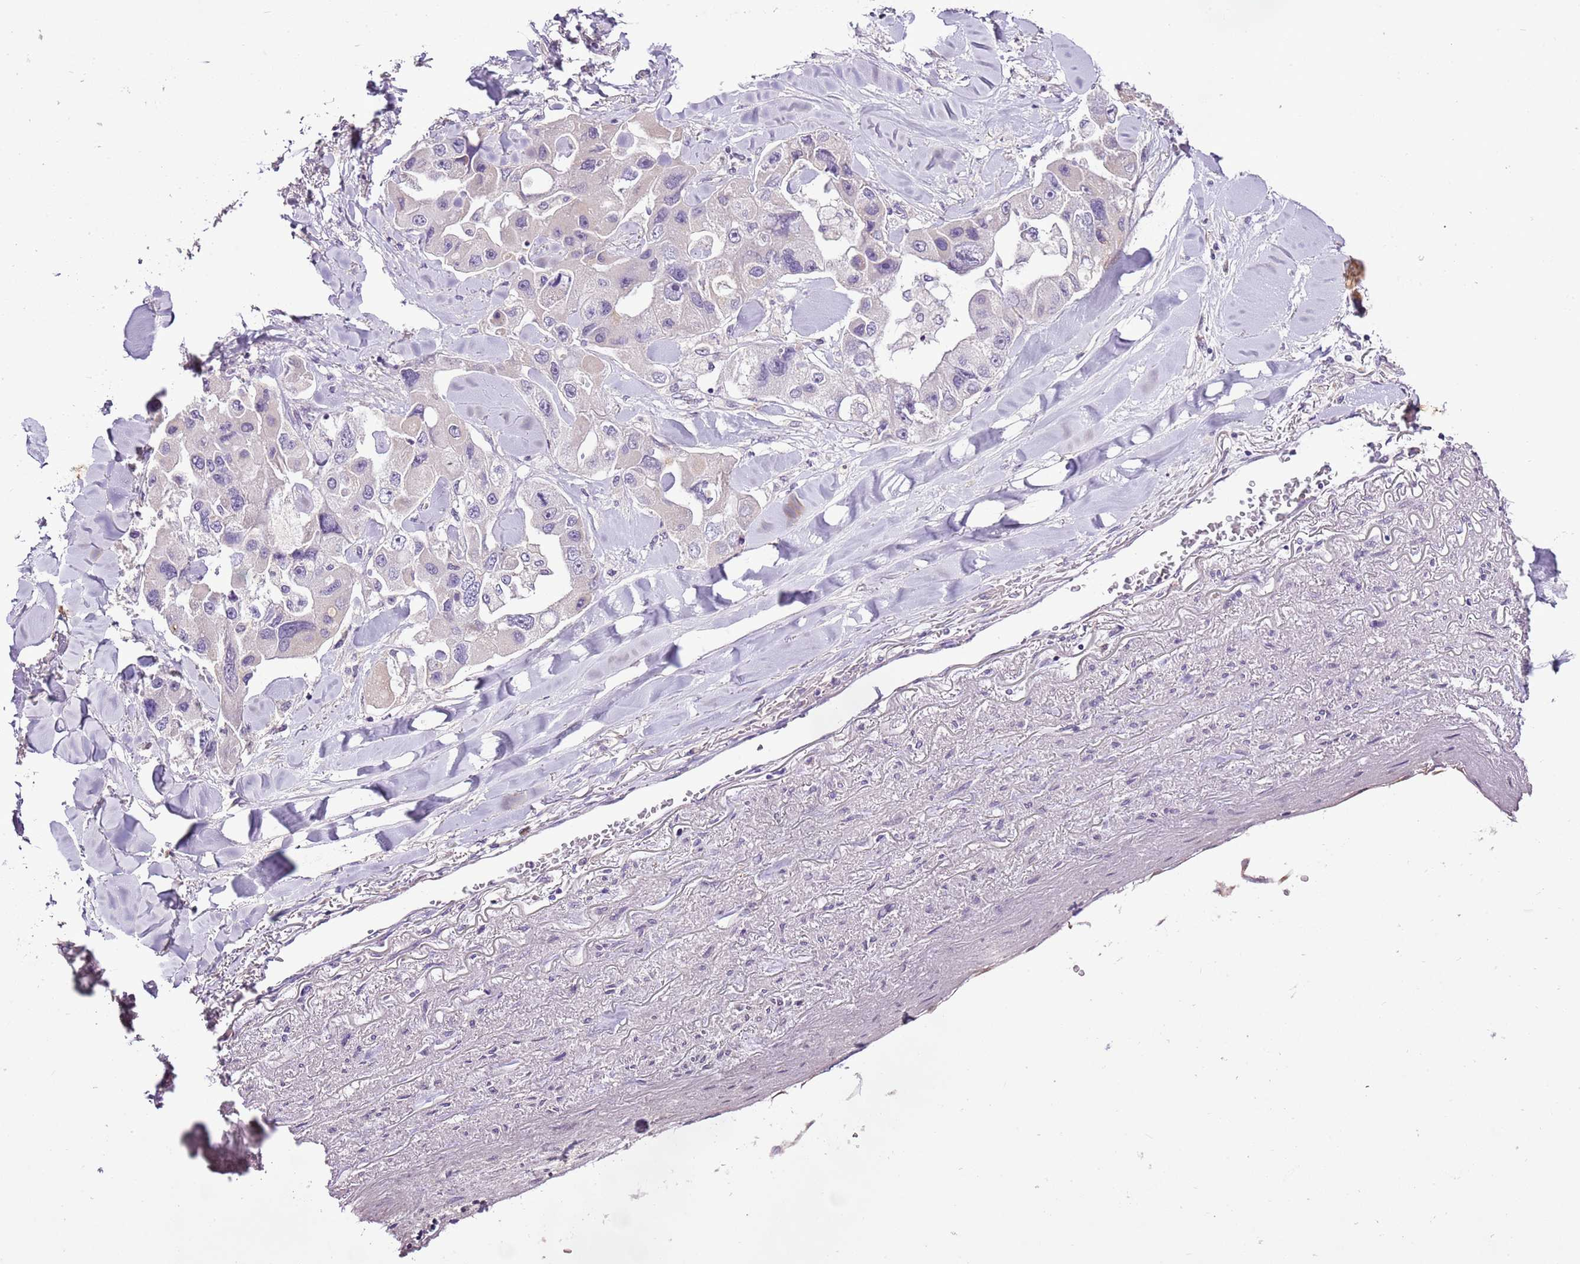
{"staining": {"intensity": "negative", "quantity": "none", "location": "none"}, "tissue": "lung cancer", "cell_type": "Tumor cells", "image_type": "cancer", "snomed": [{"axis": "morphology", "description": "Adenocarcinoma, NOS"}, {"axis": "topography", "description": "Lung"}], "caption": "This is an immunohistochemistry (IHC) micrograph of lung cancer (adenocarcinoma). There is no positivity in tumor cells.", "gene": "CMKLR1", "patient": {"sex": "female", "age": 54}}